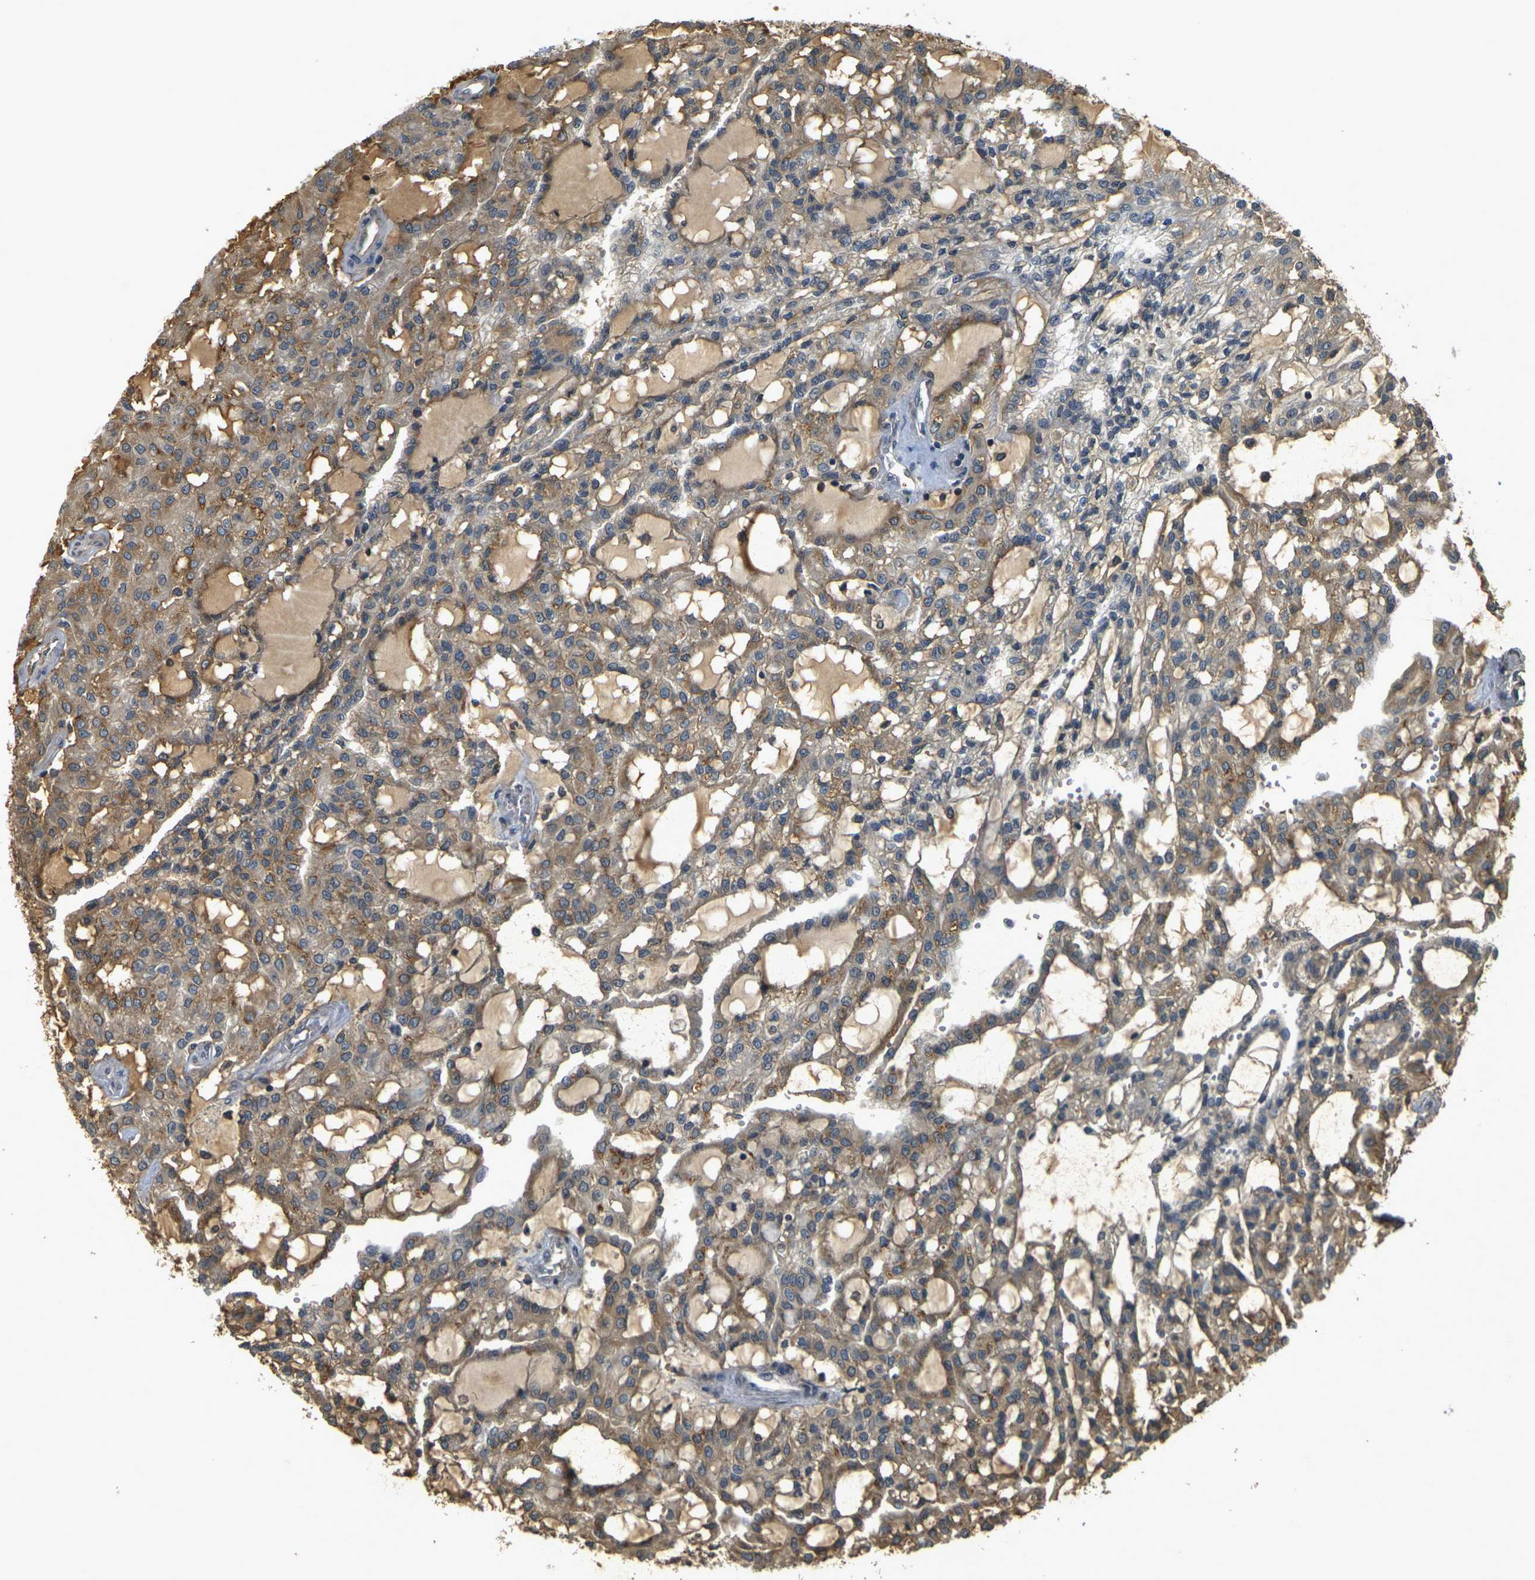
{"staining": {"intensity": "moderate", "quantity": ">75%", "location": "cytoplasmic/membranous"}, "tissue": "renal cancer", "cell_type": "Tumor cells", "image_type": "cancer", "snomed": [{"axis": "morphology", "description": "Adenocarcinoma, NOS"}, {"axis": "topography", "description": "Kidney"}], "caption": "Renal cancer (adenocarcinoma) tissue exhibits moderate cytoplasmic/membranous expression in approximately >75% of tumor cells", "gene": "CAST", "patient": {"sex": "male", "age": 63}}